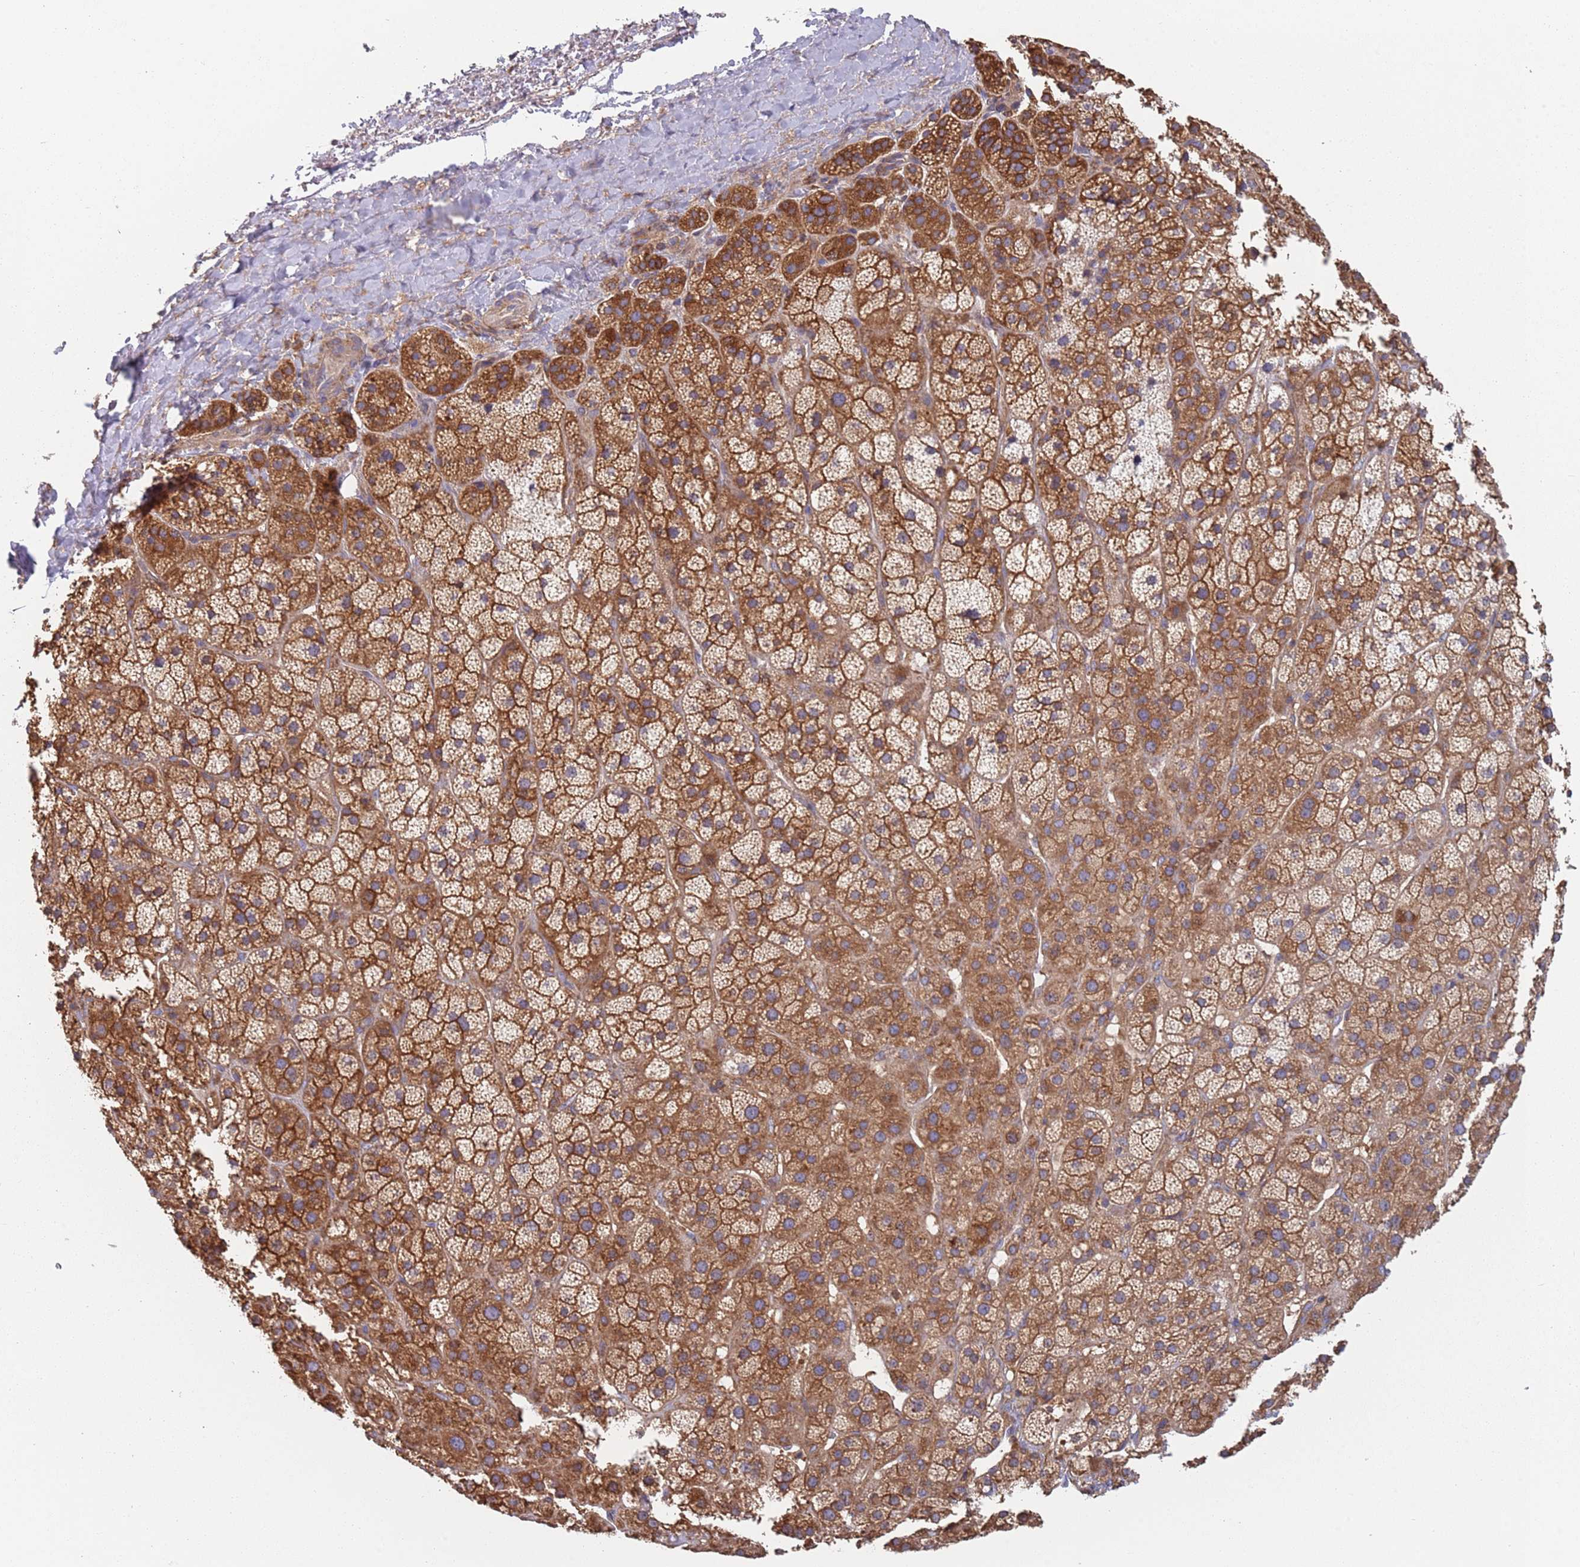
{"staining": {"intensity": "strong", "quantity": "25%-75%", "location": "cytoplasmic/membranous"}, "tissue": "adrenal gland", "cell_type": "Glandular cells", "image_type": "normal", "snomed": [{"axis": "morphology", "description": "Normal tissue, NOS"}, {"axis": "topography", "description": "Adrenal gland"}], "caption": "DAB (3,3'-diaminobenzidine) immunohistochemical staining of normal adrenal gland displays strong cytoplasmic/membranous protein expression in about 25%-75% of glandular cells. The protein of interest is stained brown, and the nuclei are stained in blue (DAB (3,3'-diaminobenzidine) IHC with brightfield microscopy, high magnification).", "gene": "GDI1", "patient": {"sex": "female", "age": 70}}